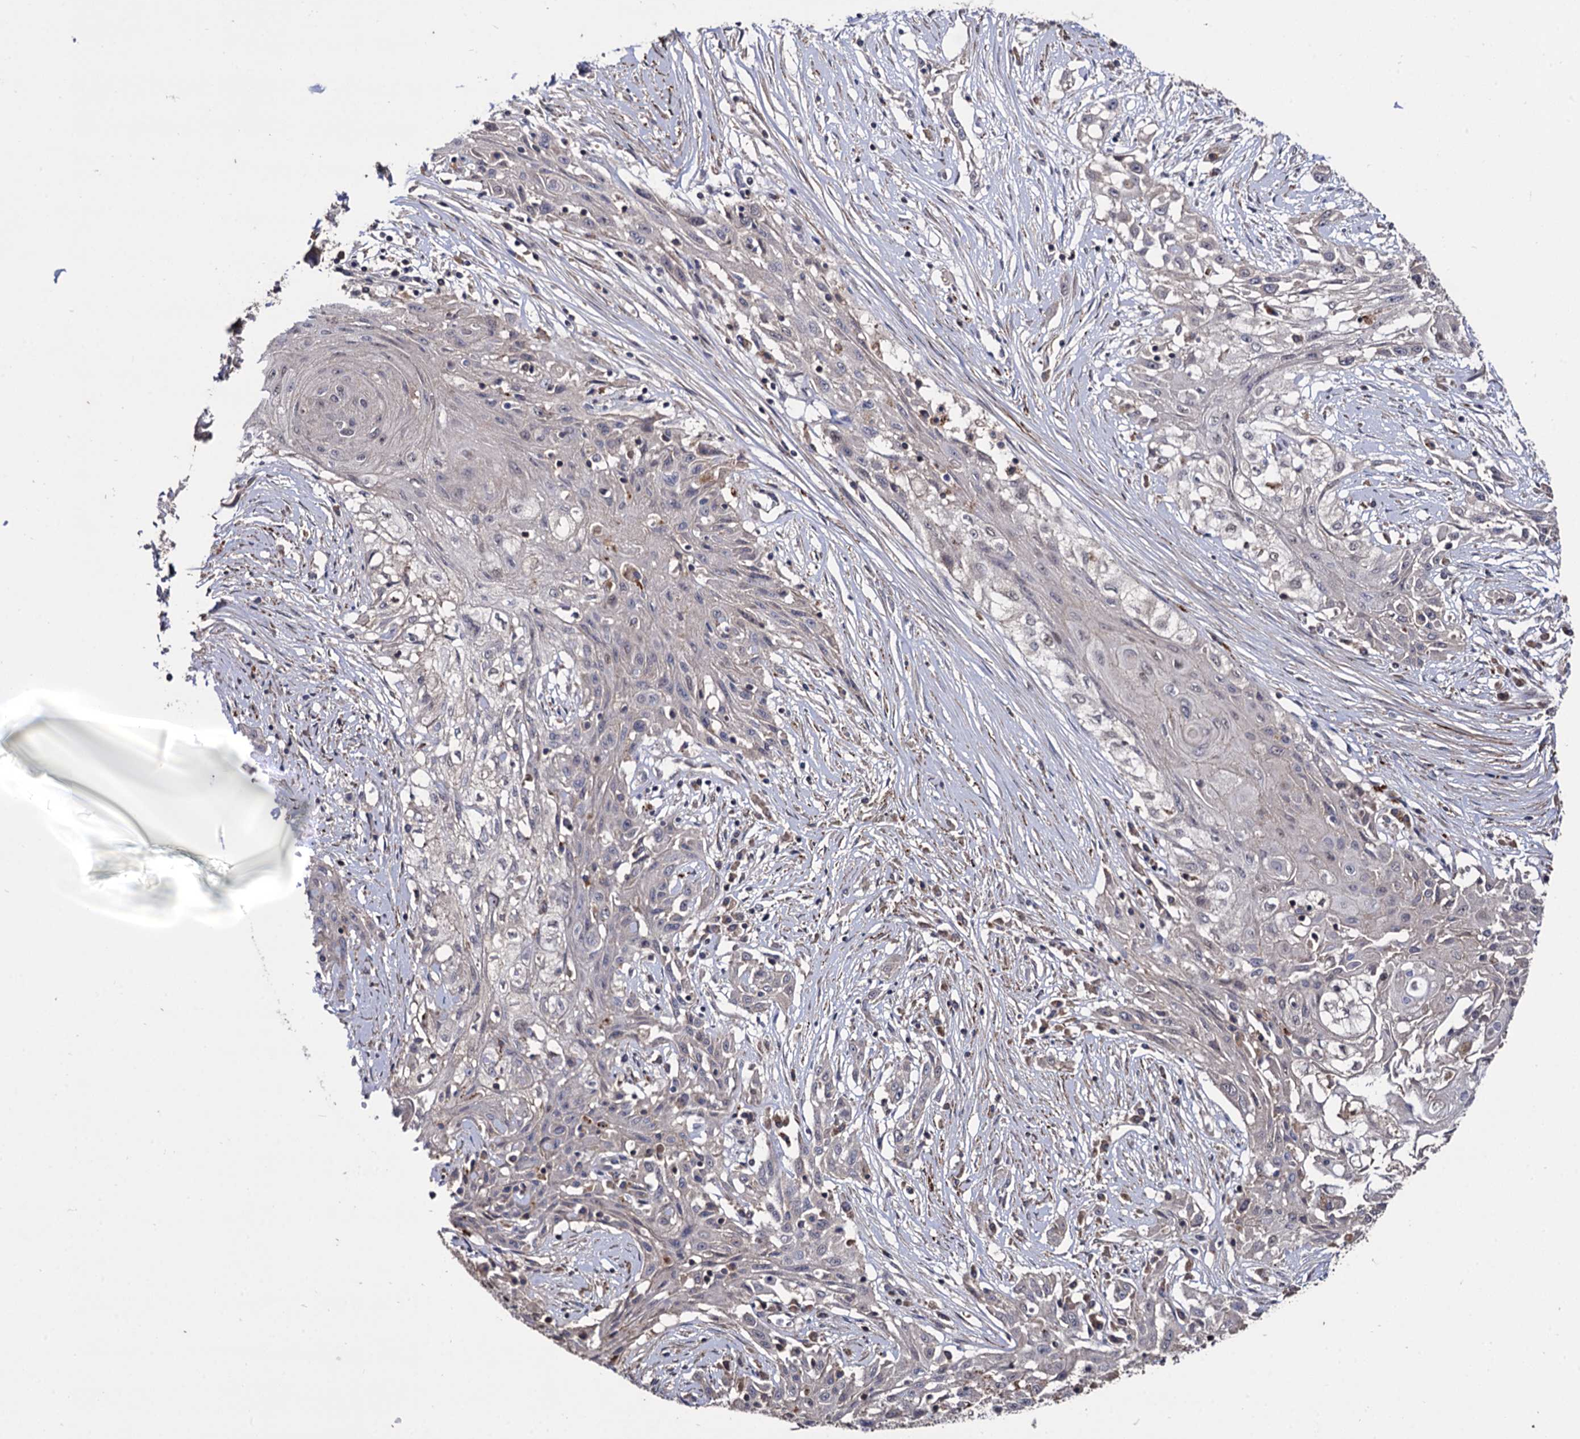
{"staining": {"intensity": "negative", "quantity": "none", "location": "none"}, "tissue": "skin cancer", "cell_type": "Tumor cells", "image_type": "cancer", "snomed": [{"axis": "morphology", "description": "Squamous cell carcinoma, NOS"}, {"axis": "morphology", "description": "Squamous cell carcinoma, metastatic, NOS"}, {"axis": "topography", "description": "Skin"}, {"axis": "topography", "description": "Lymph node"}], "caption": "IHC photomicrograph of human skin cancer (metastatic squamous cell carcinoma) stained for a protein (brown), which demonstrates no positivity in tumor cells.", "gene": "MICAL2", "patient": {"sex": "male", "age": 75}}